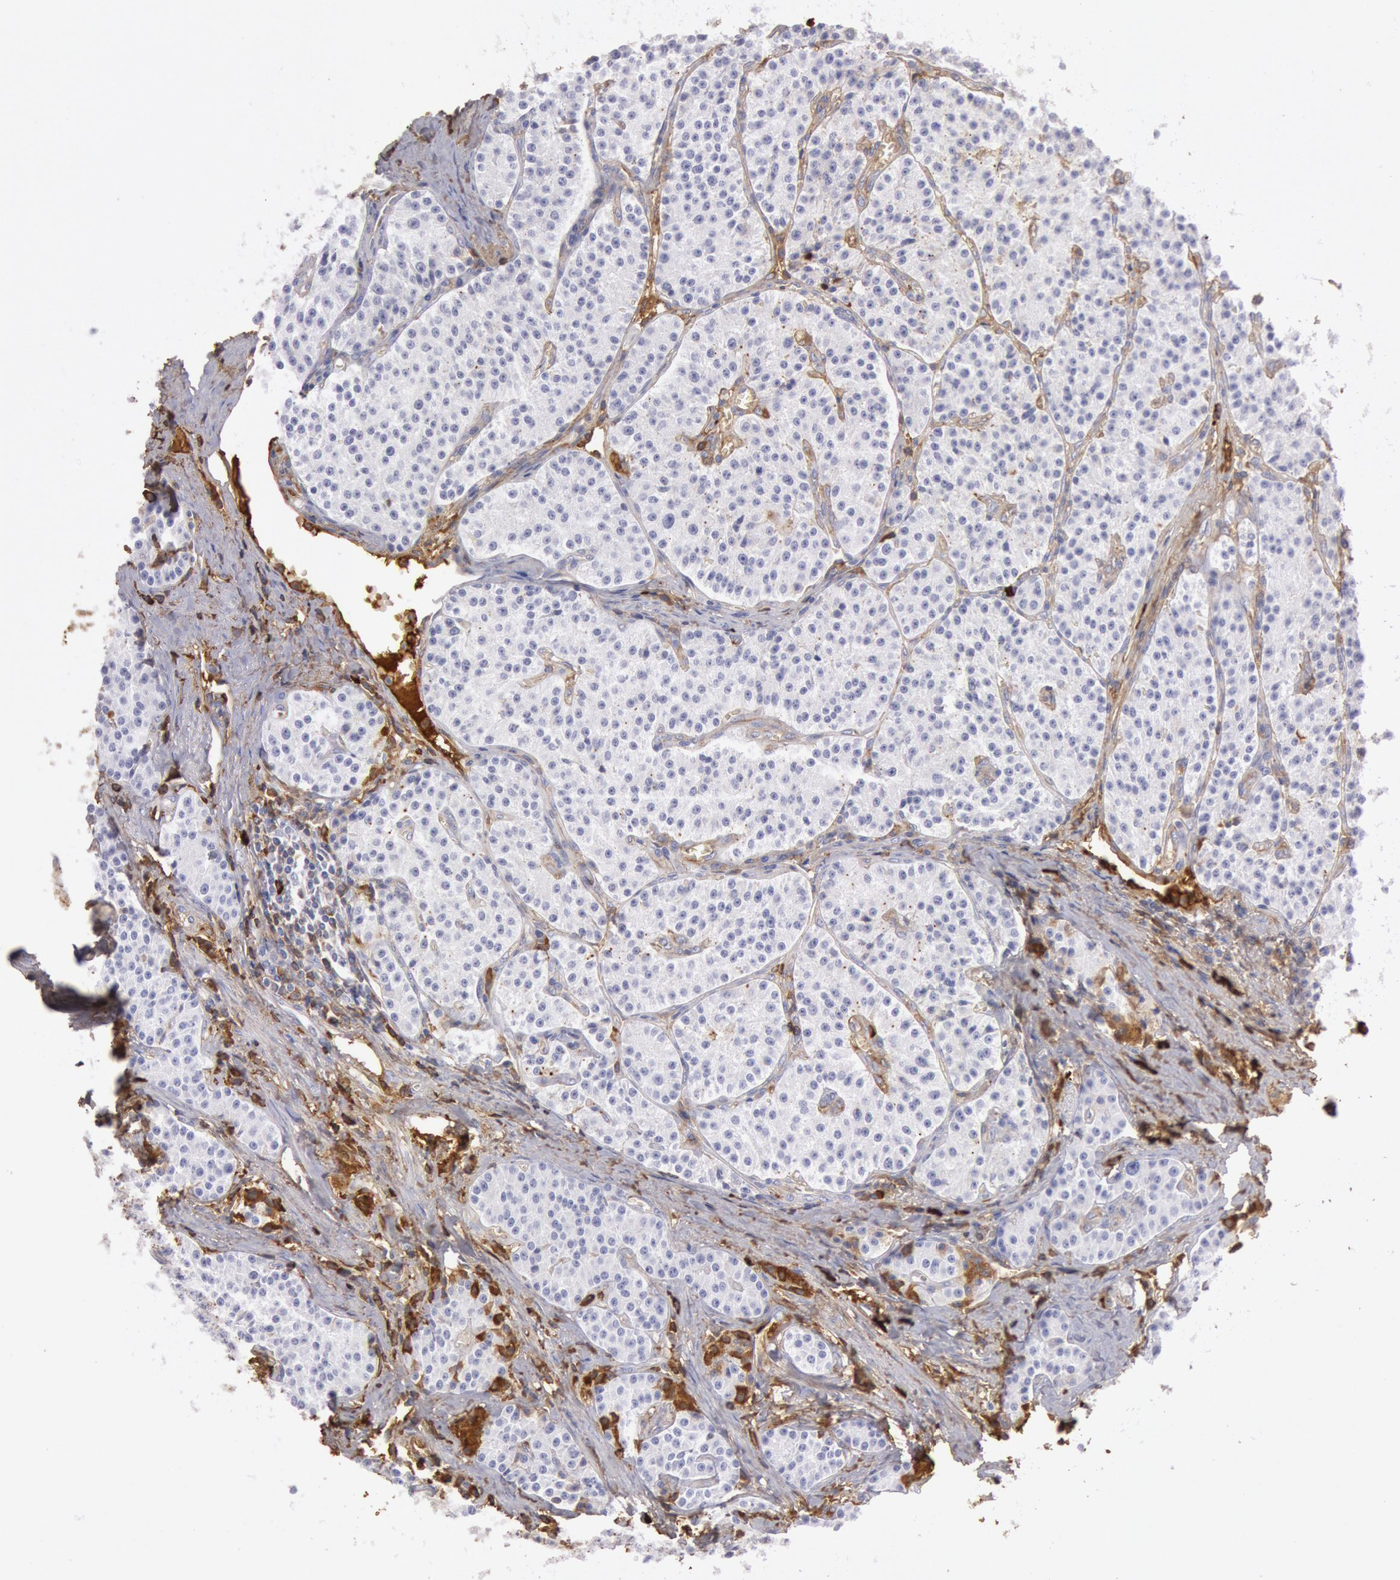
{"staining": {"intensity": "negative", "quantity": "none", "location": "none"}, "tissue": "carcinoid", "cell_type": "Tumor cells", "image_type": "cancer", "snomed": [{"axis": "morphology", "description": "Carcinoid, malignant, NOS"}, {"axis": "topography", "description": "Stomach"}], "caption": "This is an IHC photomicrograph of human carcinoid (malignant). There is no expression in tumor cells.", "gene": "IGHA1", "patient": {"sex": "female", "age": 76}}